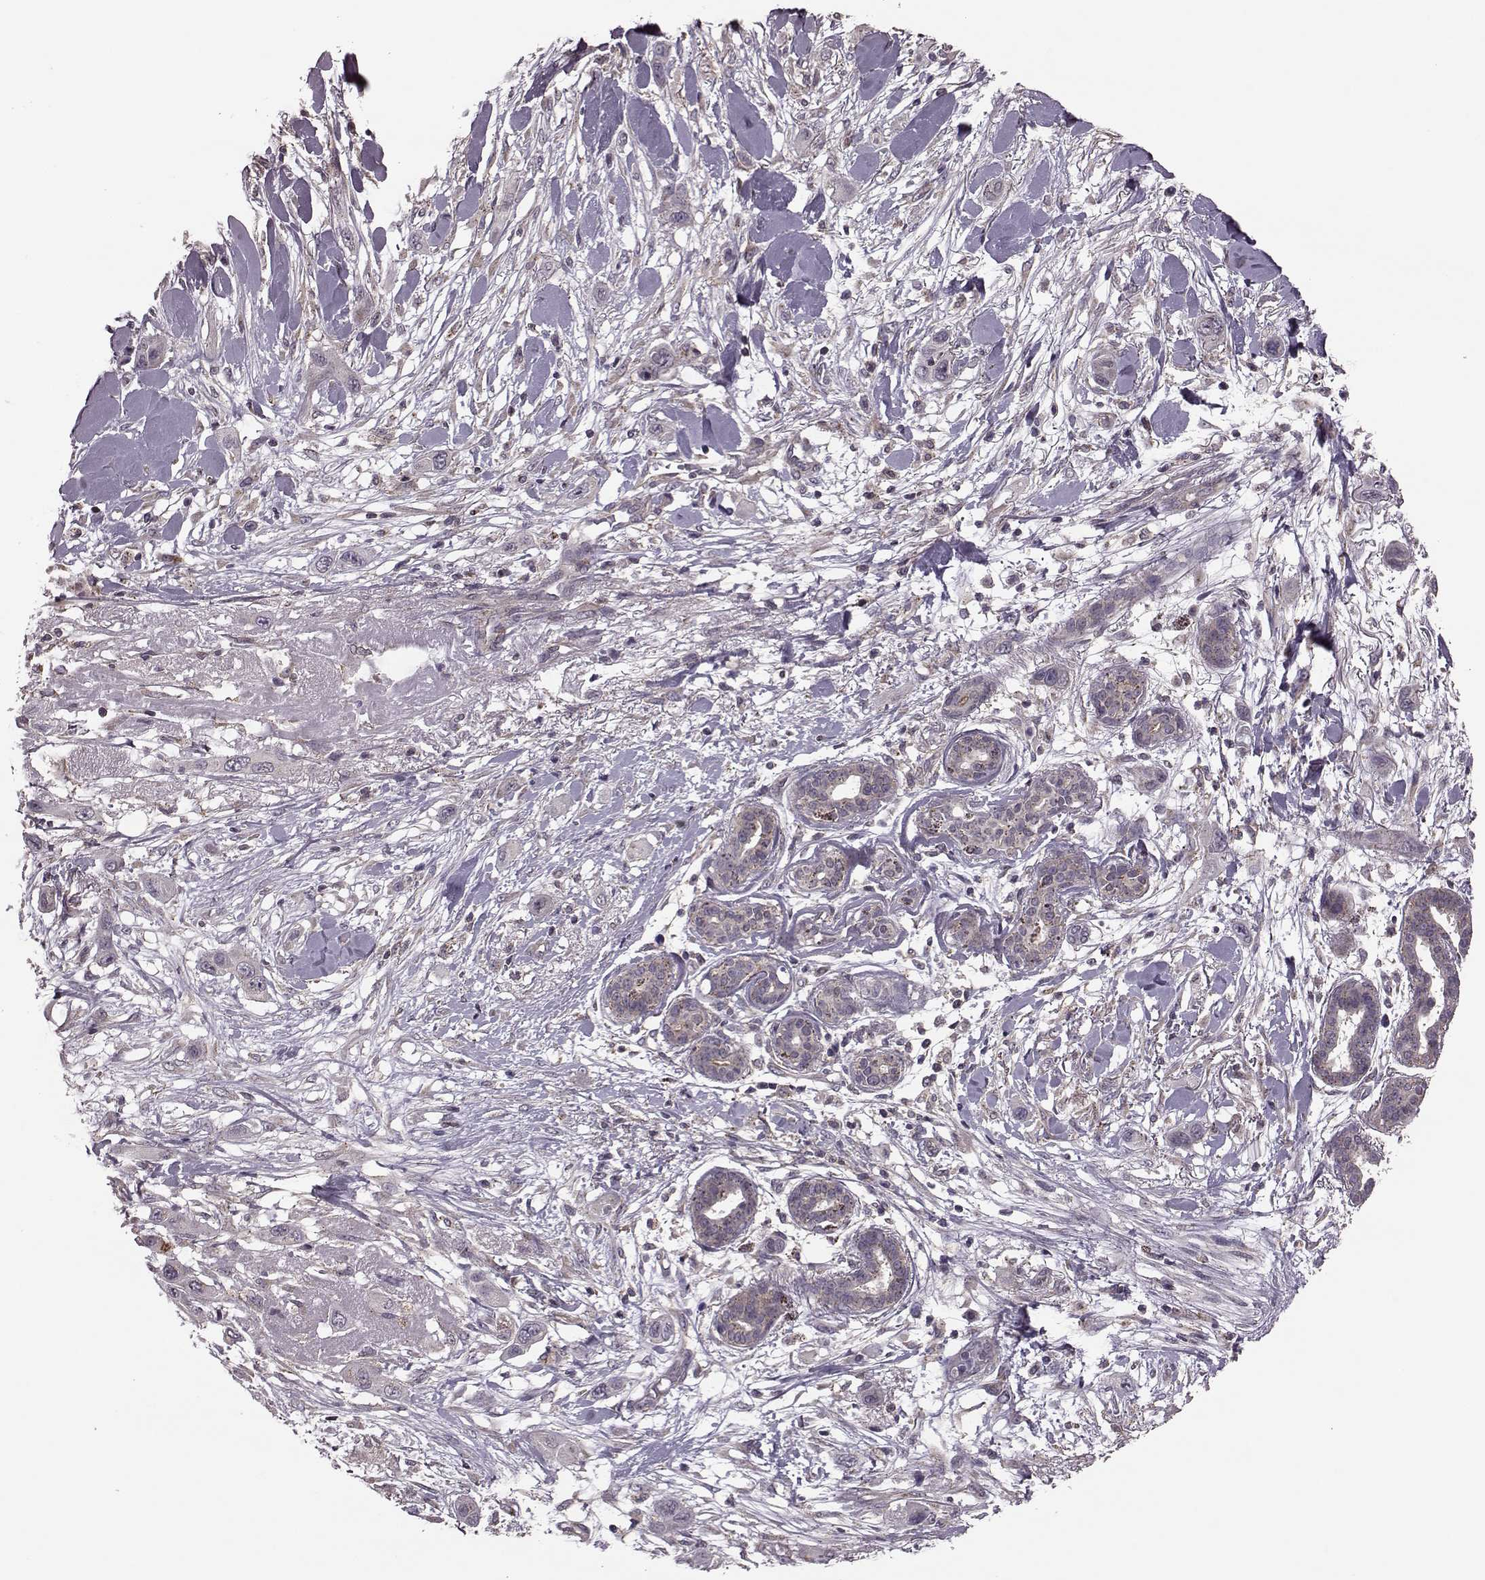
{"staining": {"intensity": "moderate", "quantity": "25%-75%", "location": "cytoplasmic/membranous"}, "tissue": "skin cancer", "cell_type": "Tumor cells", "image_type": "cancer", "snomed": [{"axis": "morphology", "description": "Squamous cell carcinoma, NOS"}, {"axis": "topography", "description": "Skin"}], "caption": "Protein expression analysis of skin squamous cell carcinoma demonstrates moderate cytoplasmic/membranous staining in approximately 25%-75% of tumor cells. The staining is performed using DAB brown chromogen to label protein expression. The nuclei are counter-stained blue using hematoxylin.", "gene": "FNIP2", "patient": {"sex": "male", "age": 79}}